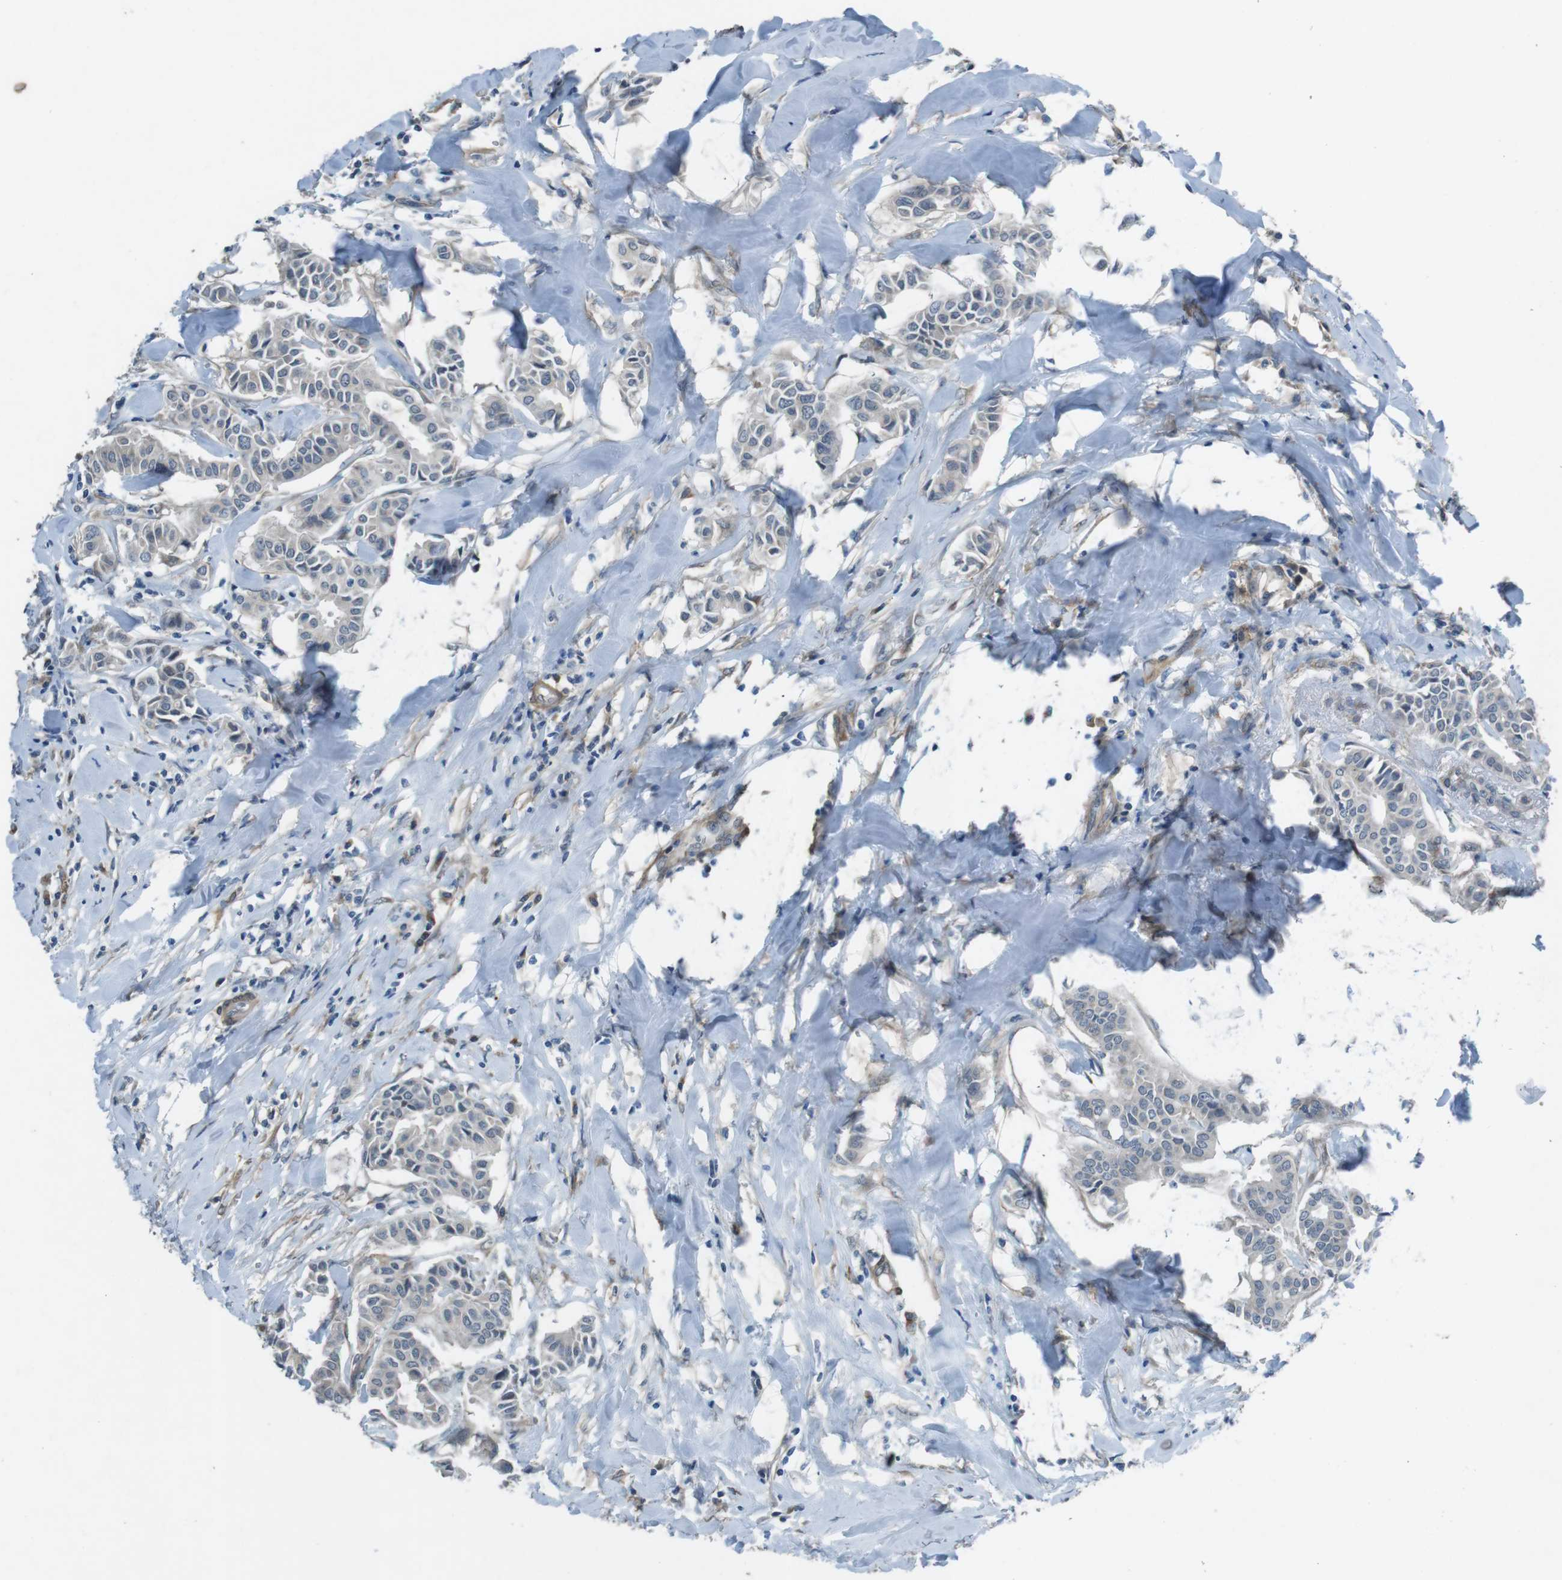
{"staining": {"intensity": "weak", "quantity": "<25%", "location": "cytoplasmic/membranous"}, "tissue": "head and neck cancer", "cell_type": "Tumor cells", "image_type": "cancer", "snomed": [{"axis": "morphology", "description": "Adenocarcinoma, NOS"}, {"axis": "topography", "description": "Salivary gland"}, {"axis": "topography", "description": "Head-Neck"}], "caption": "Histopathology image shows no protein positivity in tumor cells of head and neck cancer tissue.", "gene": "ANK2", "patient": {"sex": "female", "age": 59}}